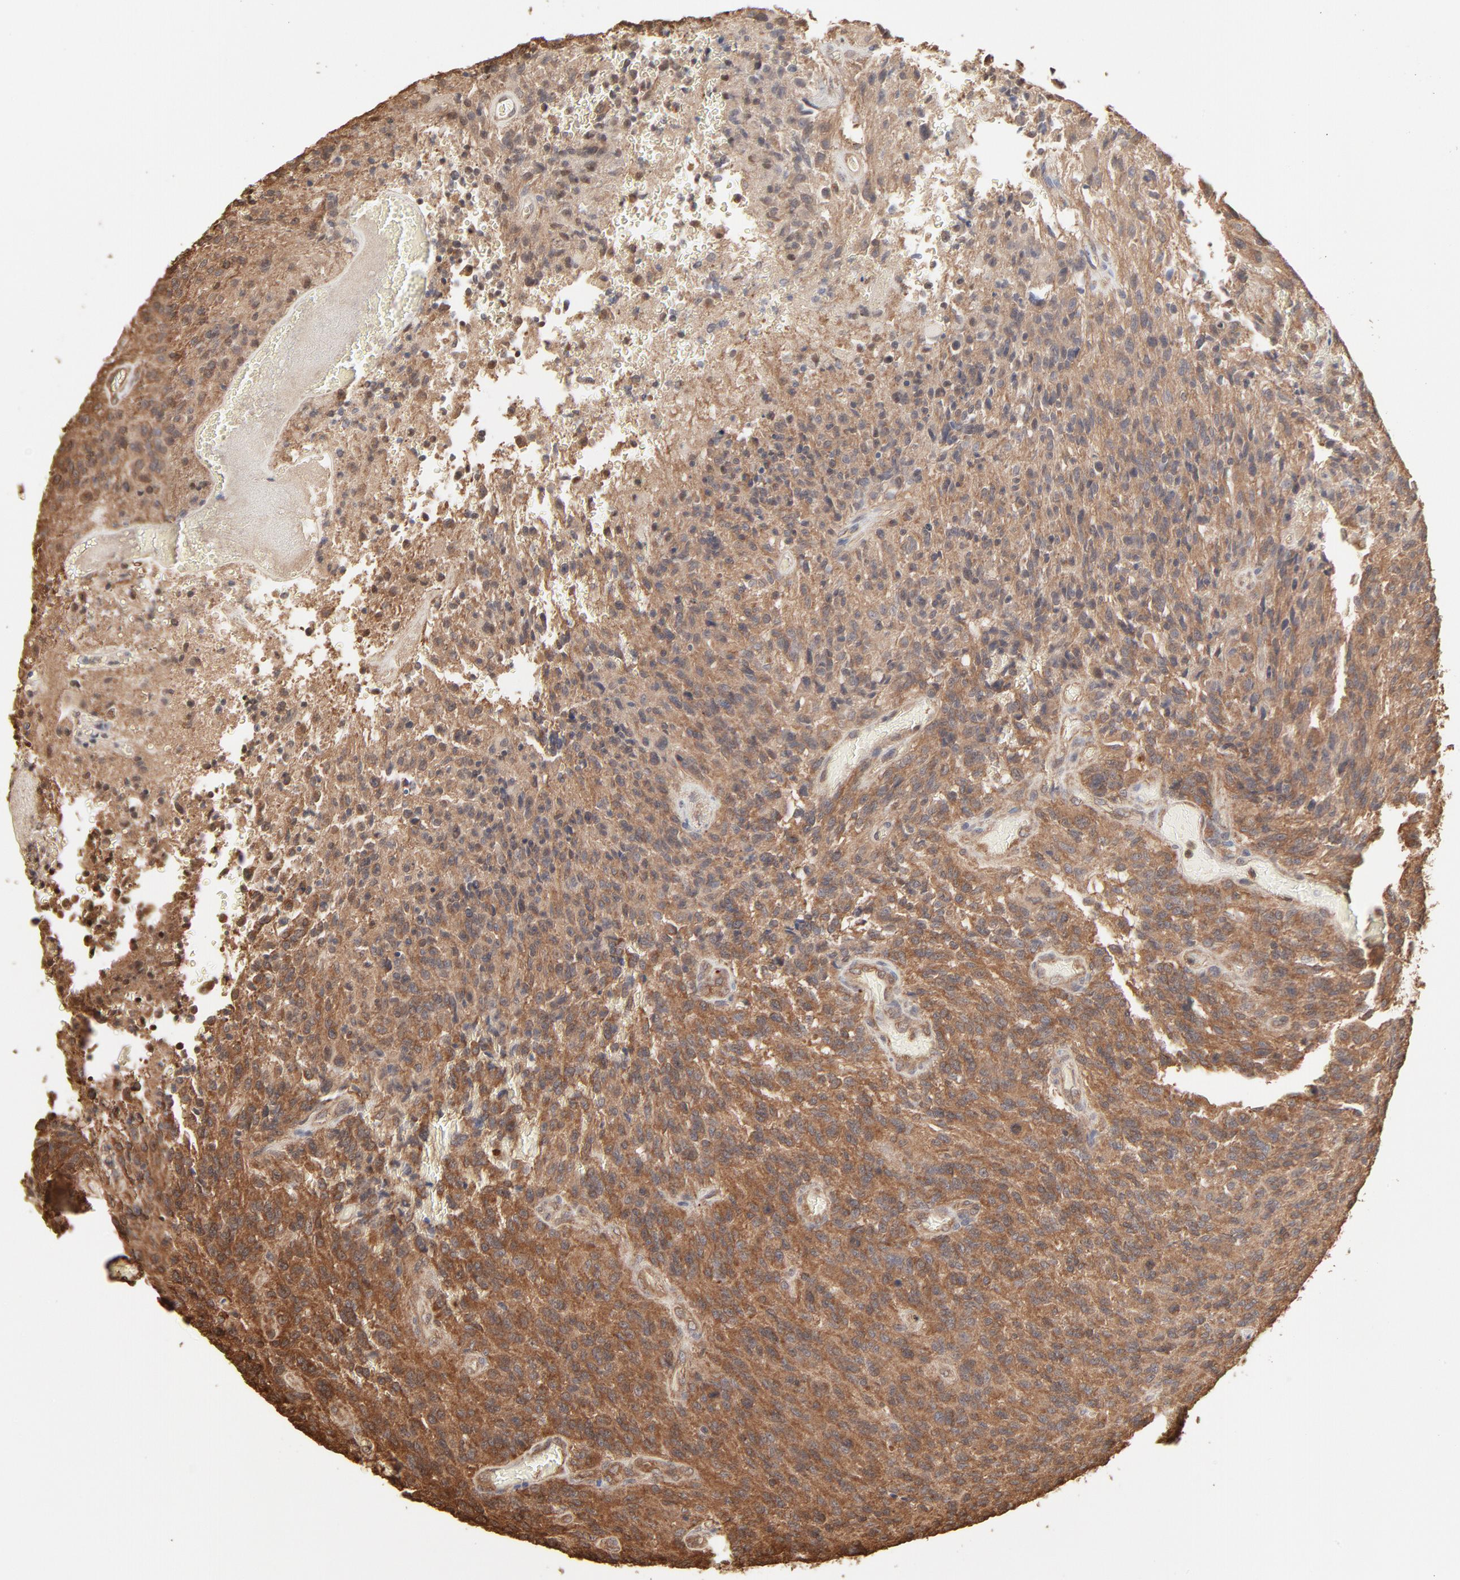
{"staining": {"intensity": "moderate", "quantity": ">75%", "location": "cytoplasmic/membranous"}, "tissue": "glioma", "cell_type": "Tumor cells", "image_type": "cancer", "snomed": [{"axis": "morphology", "description": "Normal tissue, NOS"}, {"axis": "morphology", "description": "Glioma, malignant, High grade"}, {"axis": "topography", "description": "Cerebral cortex"}], "caption": "High-power microscopy captured an IHC histopathology image of malignant glioma (high-grade), revealing moderate cytoplasmic/membranous expression in approximately >75% of tumor cells.", "gene": "PPP2CA", "patient": {"sex": "male", "age": 56}}